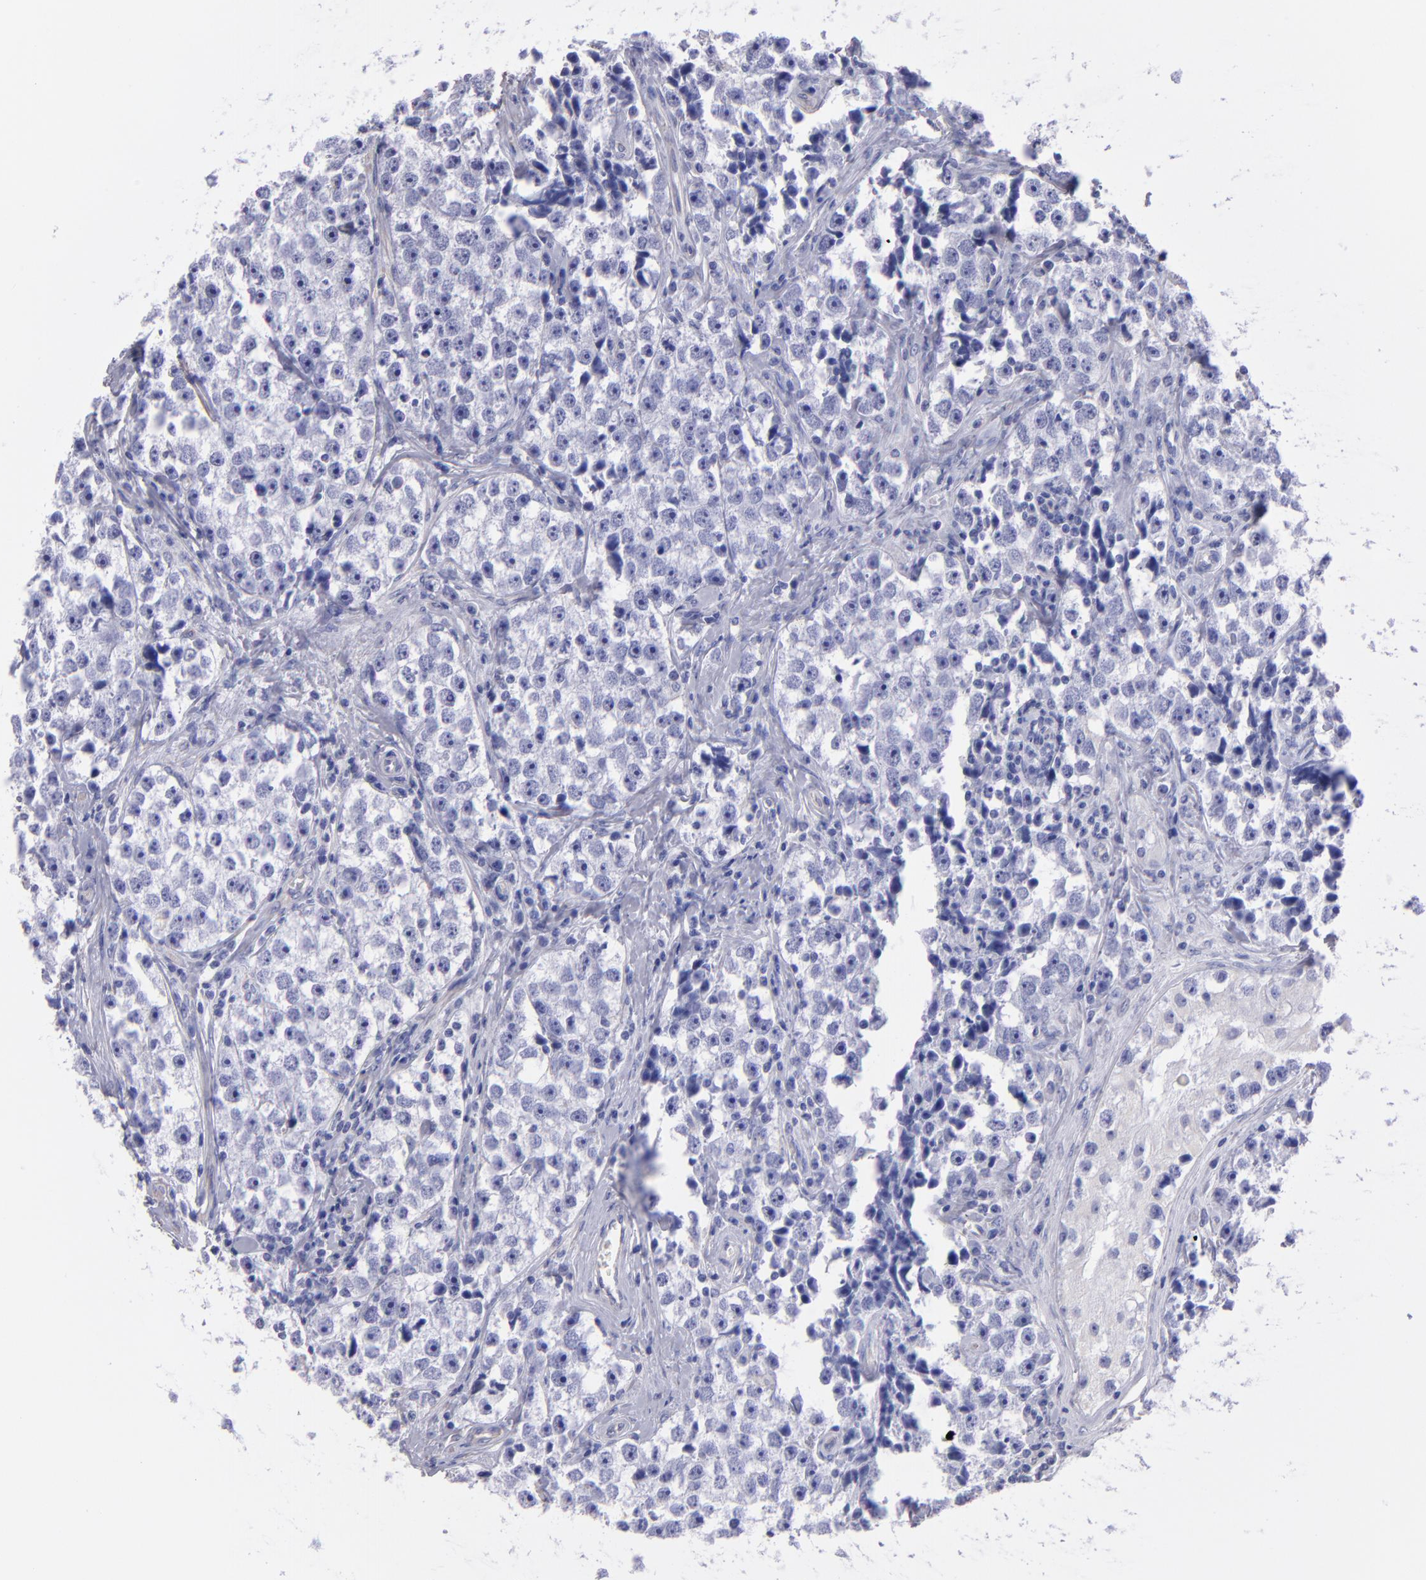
{"staining": {"intensity": "negative", "quantity": "none", "location": "none"}, "tissue": "testis cancer", "cell_type": "Tumor cells", "image_type": "cancer", "snomed": [{"axis": "morphology", "description": "Seminoma, NOS"}, {"axis": "topography", "description": "Testis"}], "caption": "A micrograph of human testis seminoma is negative for staining in tumor cells. (DAB immunohistochemistry, high magnification).", "gene": "TG", "patient": {"sex": "male", "age": 32}}